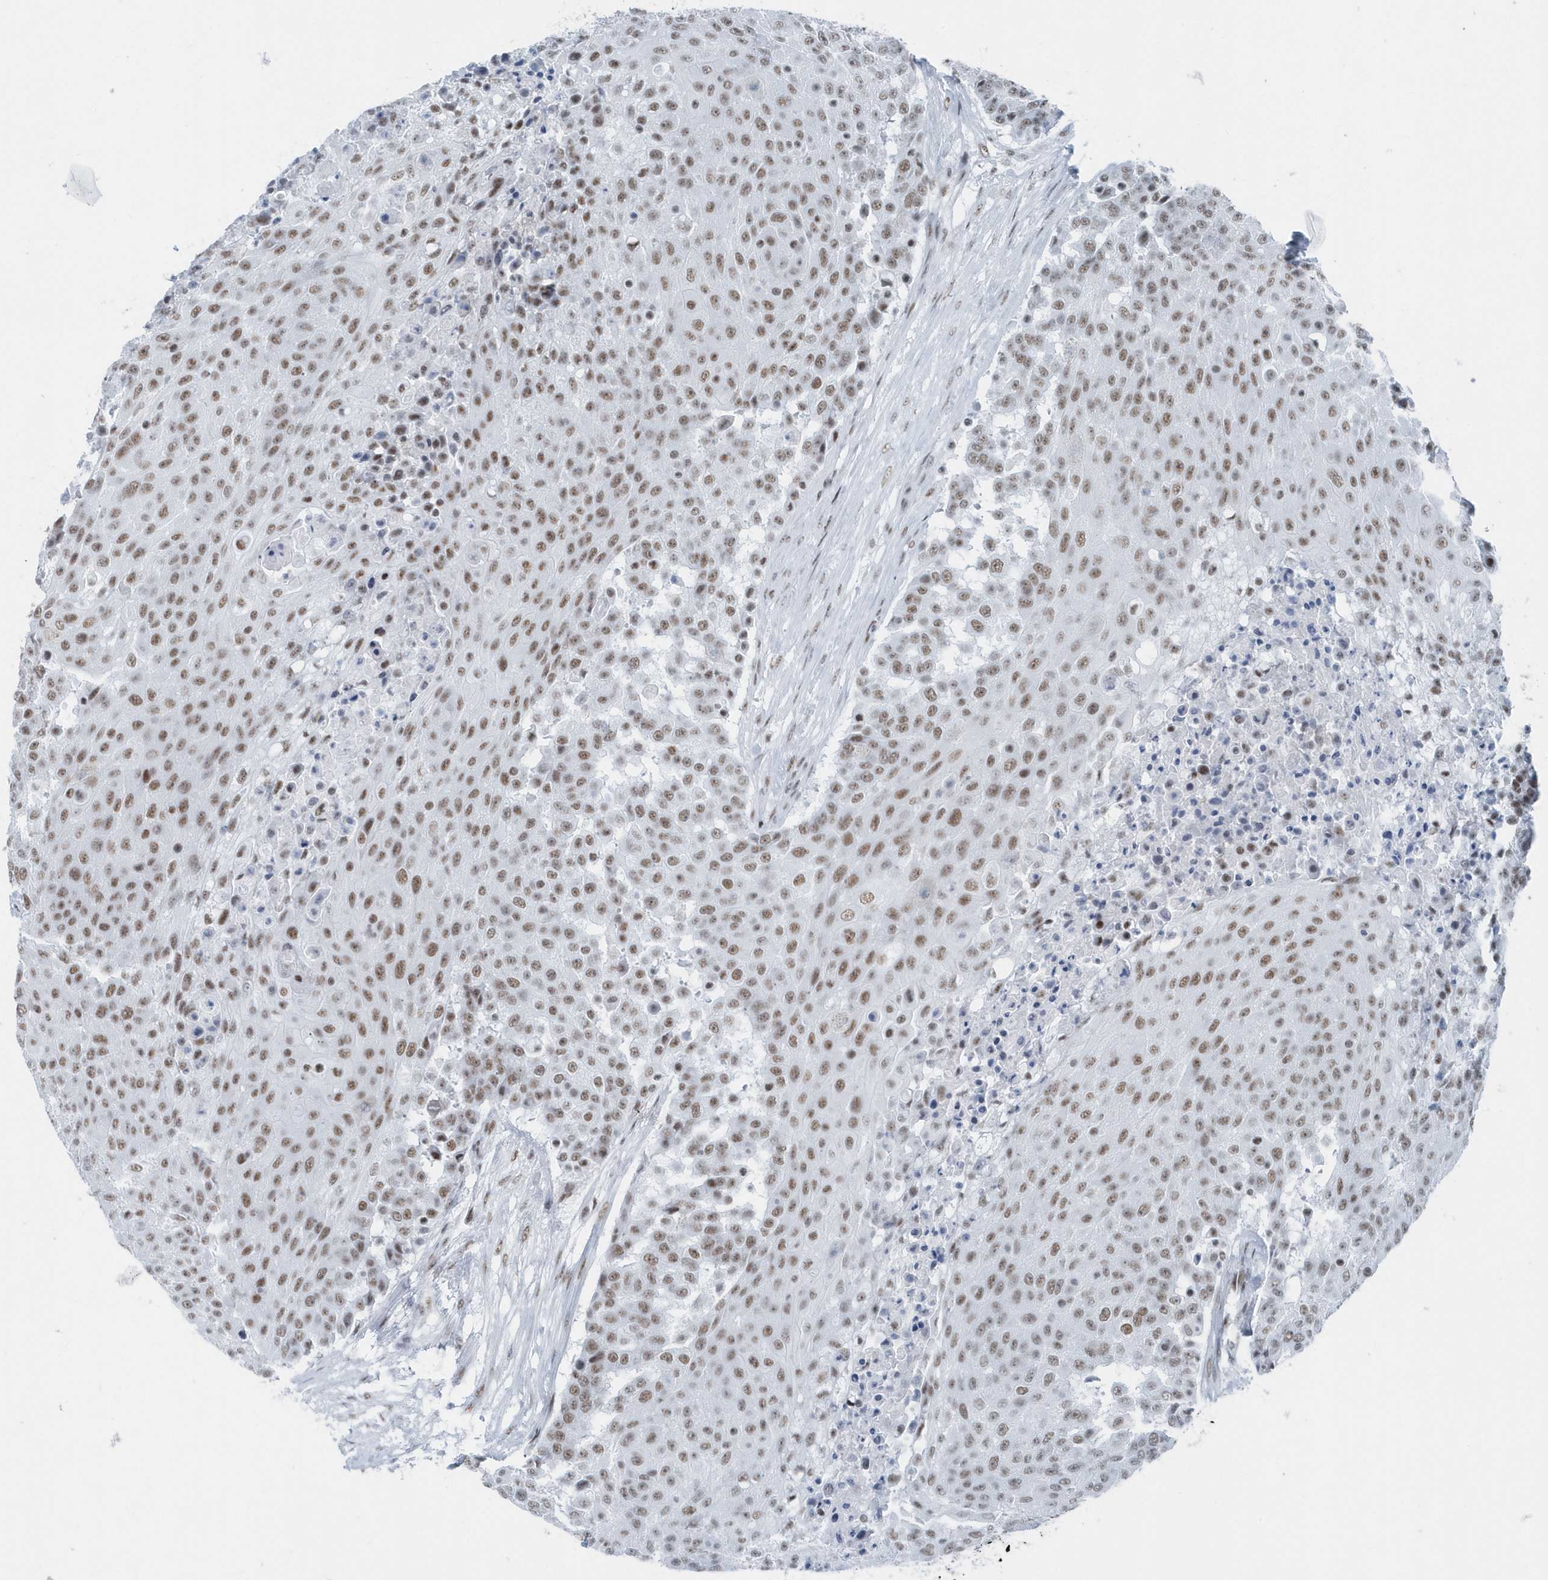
{"staining": {"intensity": "moderate", "quantity": ">75%", "location": "nuclear"}, "tissue": "urothelial cancer", "cell_type": "Tumor cells", "image_type": "cancer", "snomed": [{"axis": "morphology", "description": "Urothelial carcinoma, High grade"}, {"axis": "topography", "description": "Urinary bladder"}], "caption": "Protein expression analysis of human urothelial carcinoma (high-grade) reveals moderate nuclear staining in approximately >75% of tumor cells.", "gene": "FIP1L1", "patient": {"sex": "female", "age": 63}}